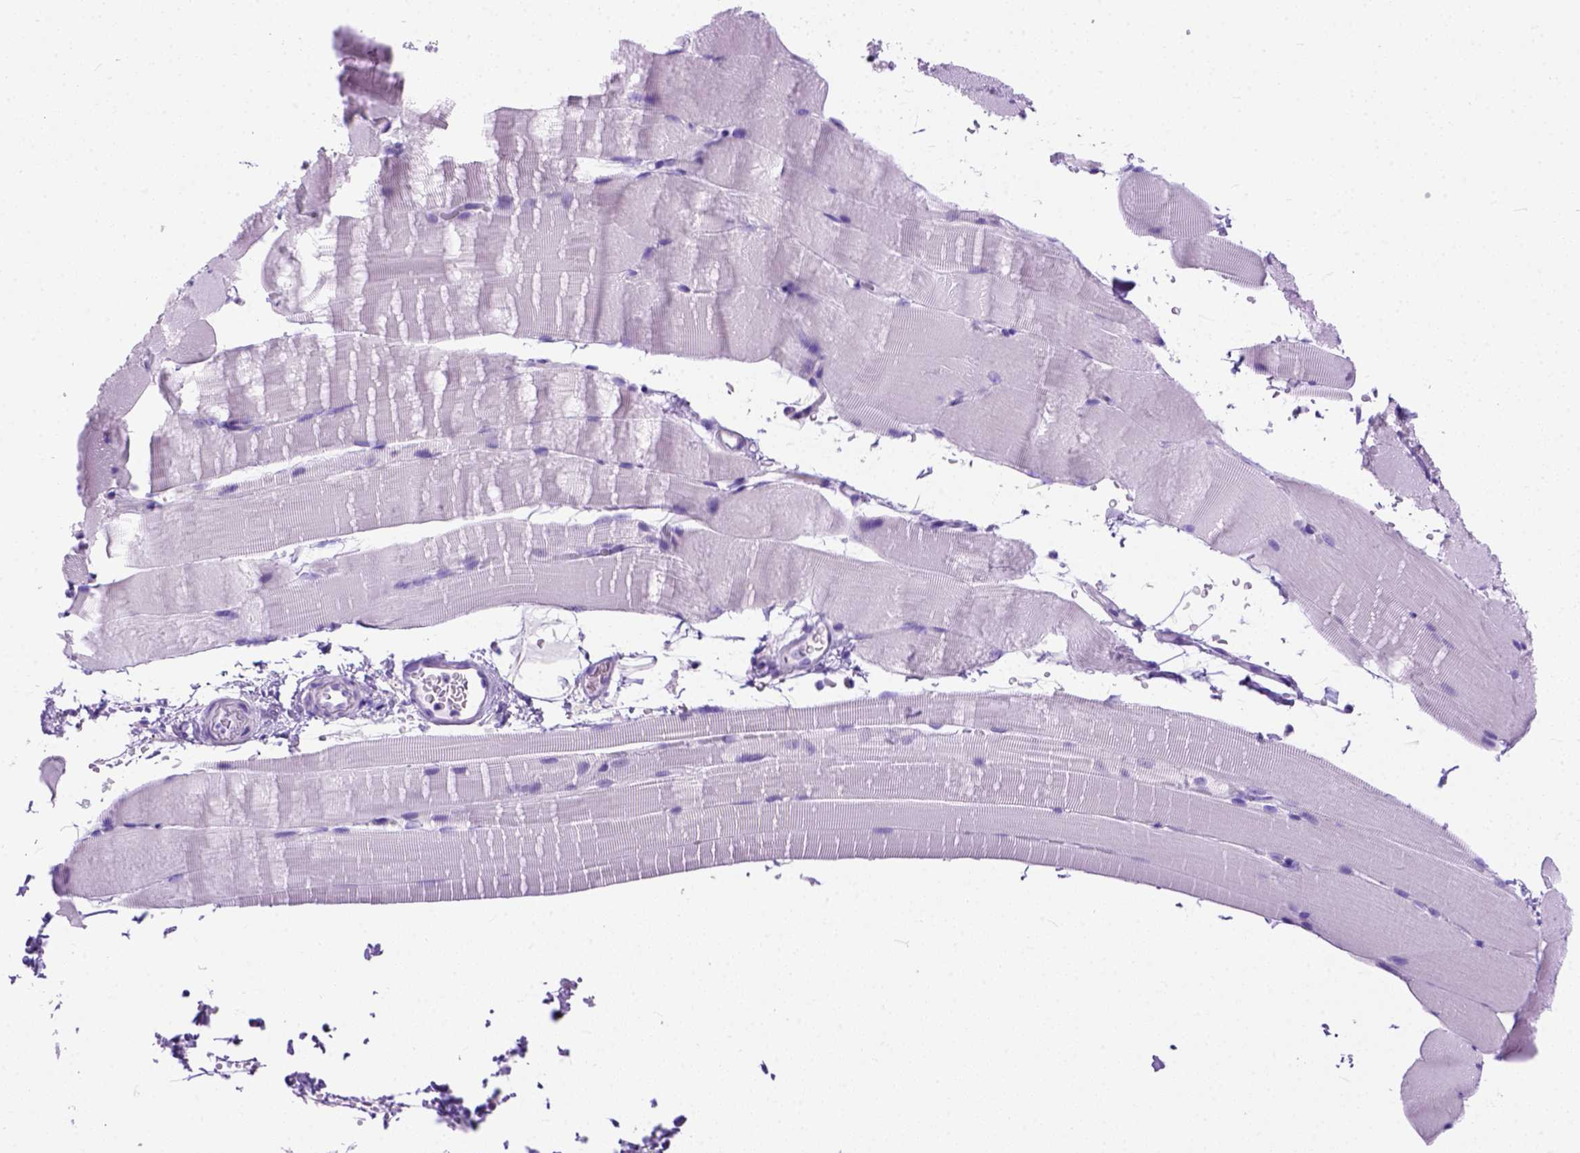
{"staining": {"intensity": "negative", "quantity": "none", "location": "none"}, "tissue": "skeletal muscle", "cell_type": "Myocytes", "image_type": "normal", "snomed": [{"axis": "morphology", "description": "Normal tissue, NOS"}, {"axis": "topography", "description": "Skeletal muscle"}], "caption": "Immunohistochemistry photomicrograph of unremarkable human skeletal muscle stained for a protein (brown), which demonstrates no staining in myocytes.", "gene": "ODAD3", "patient": {"sex": "female", "age": 37}}